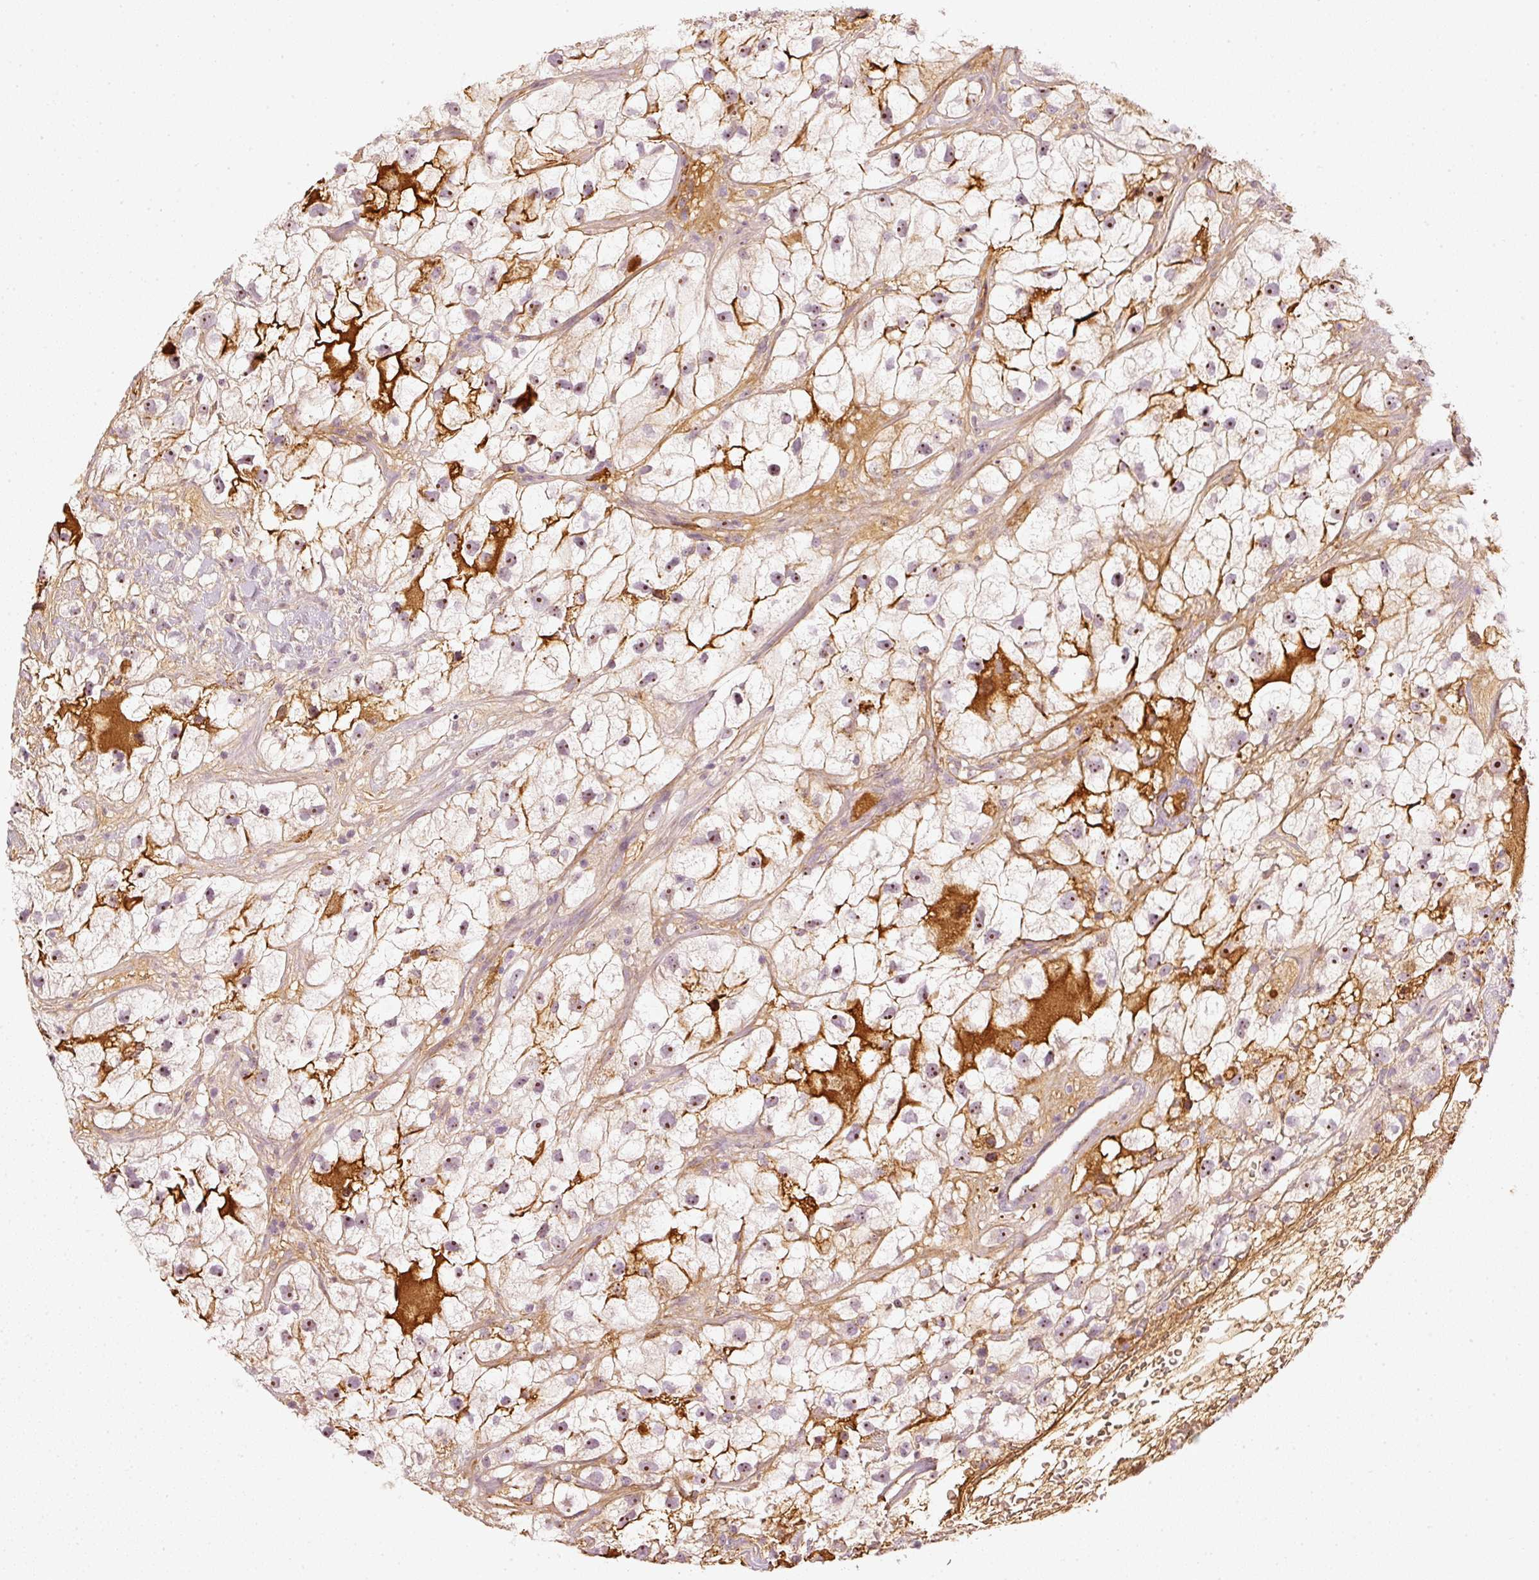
{"staining": {"intensity": "moderate", "quantity": ">75%", "location": "cytoplasmic/membranous,nuclear"}, "tissue": "renal cancer", "cell_type": "Tumor cells", "image_type": "cancer", "snomed": [{"axis": "morphology", "description": "Adenocarcinoma, NOS"}, {"axis": "topography", "description": "Kidney"}], "caption": "Tumor cells reveal medium levels of moderate cytoplasmic/membranous and nuclear expression in about >75% of cells in adenocarcinoma (renal). (DAB (3,3'-diaminobenzidine) IHC, brown staining for protein, blue staining for nuclei).", "gene": "VCAM1", "patient": {"sex": "male", "age": 59}}